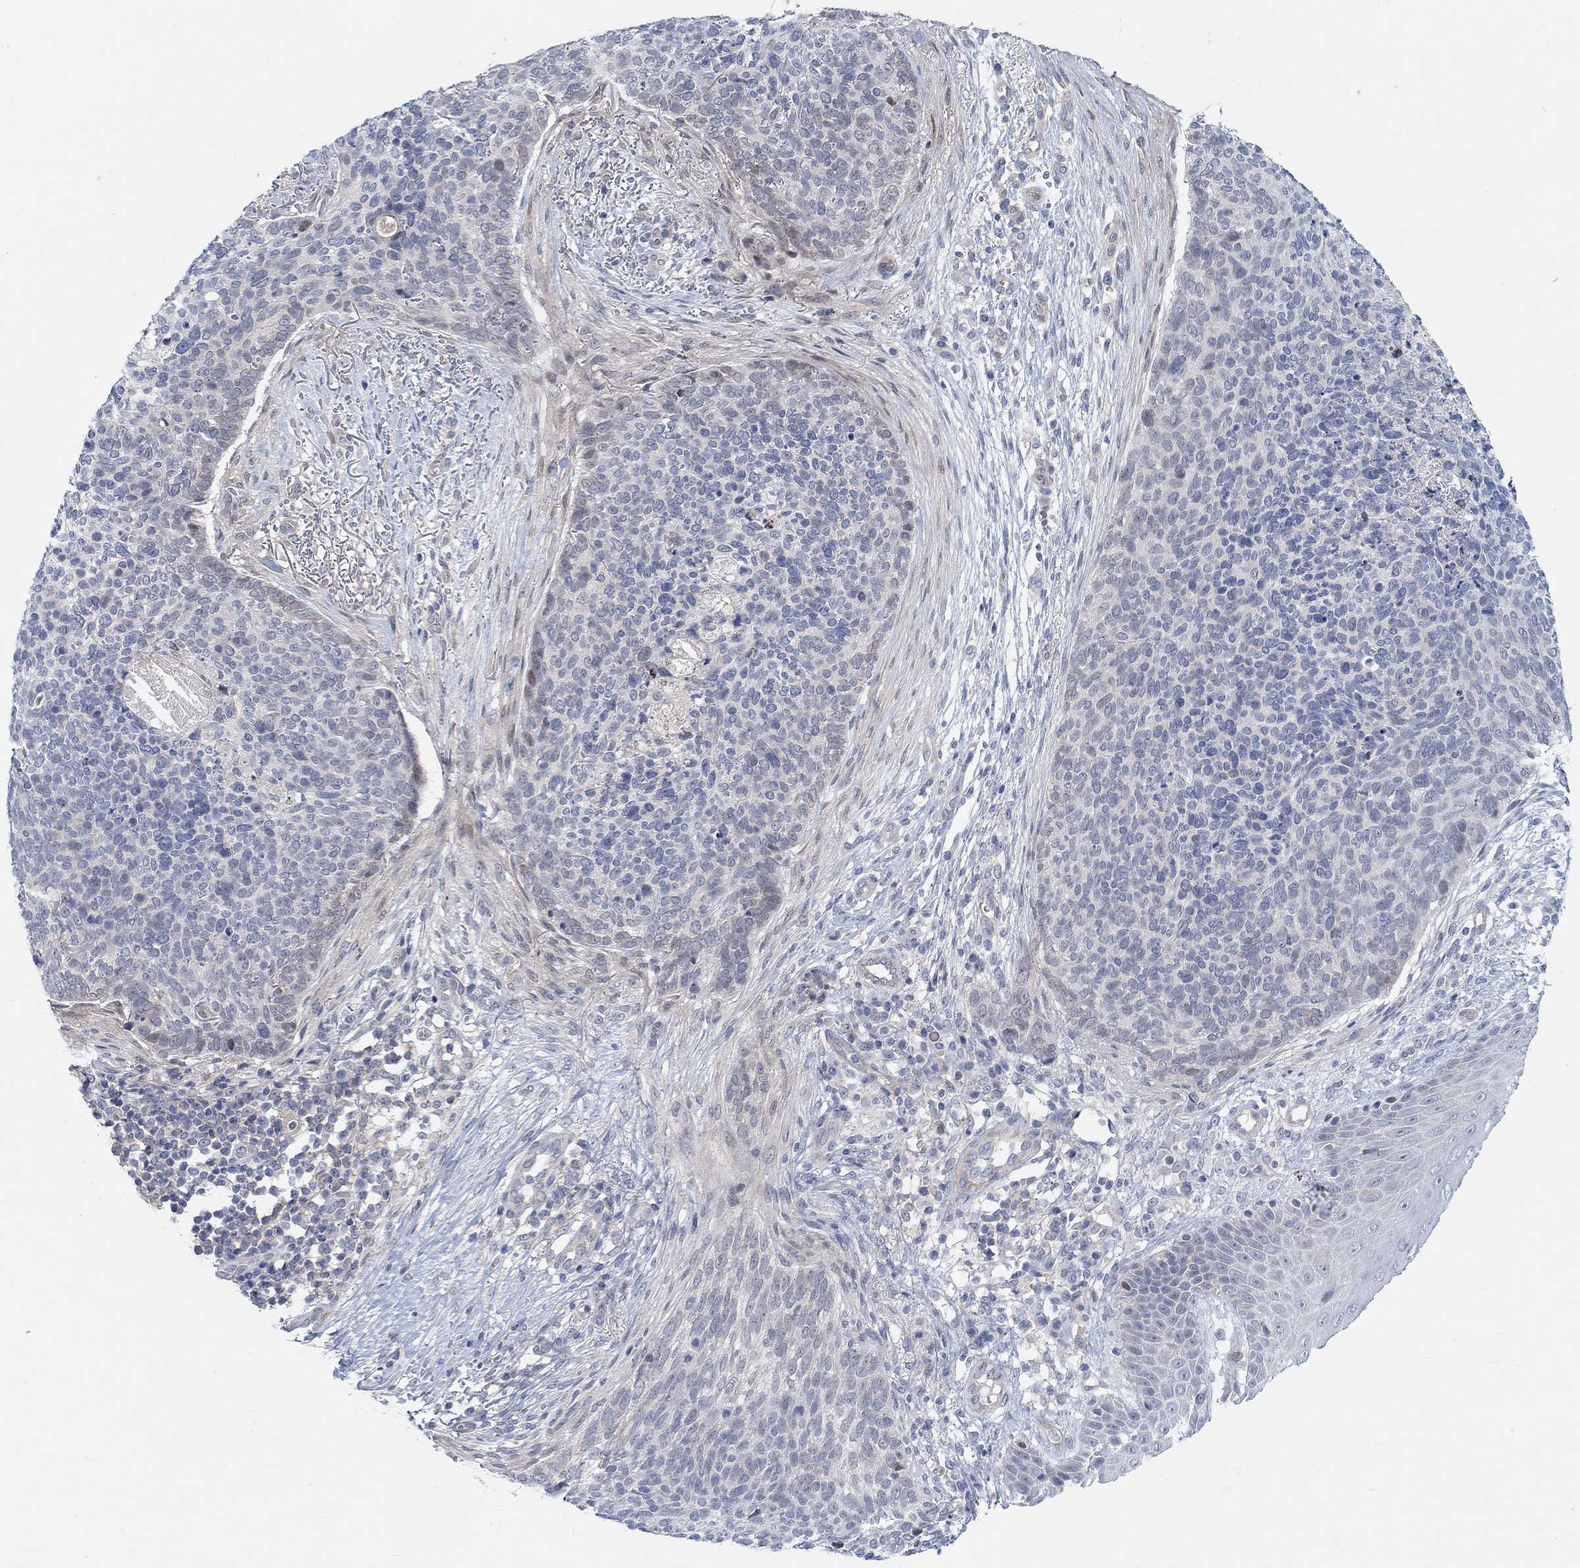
{"staining": {"intensity": "negative", "quantity": "none", "location": "none"}, "tissue": "skin cancer", "cell_type": "Tumor cells", "image_type": "cancer", "snomed": [{"axis": "morphology", "description": "Basal cell carcinoma"}, {"axis": "topography", "description": "Skin"}], "caption": "DAB immunohistochemical staining of skin basal cell carcinoma reveals no significant positivity in tumor cells.", "gene": "PMFBP1", "patient": {"sex": "male", "age": 64}}